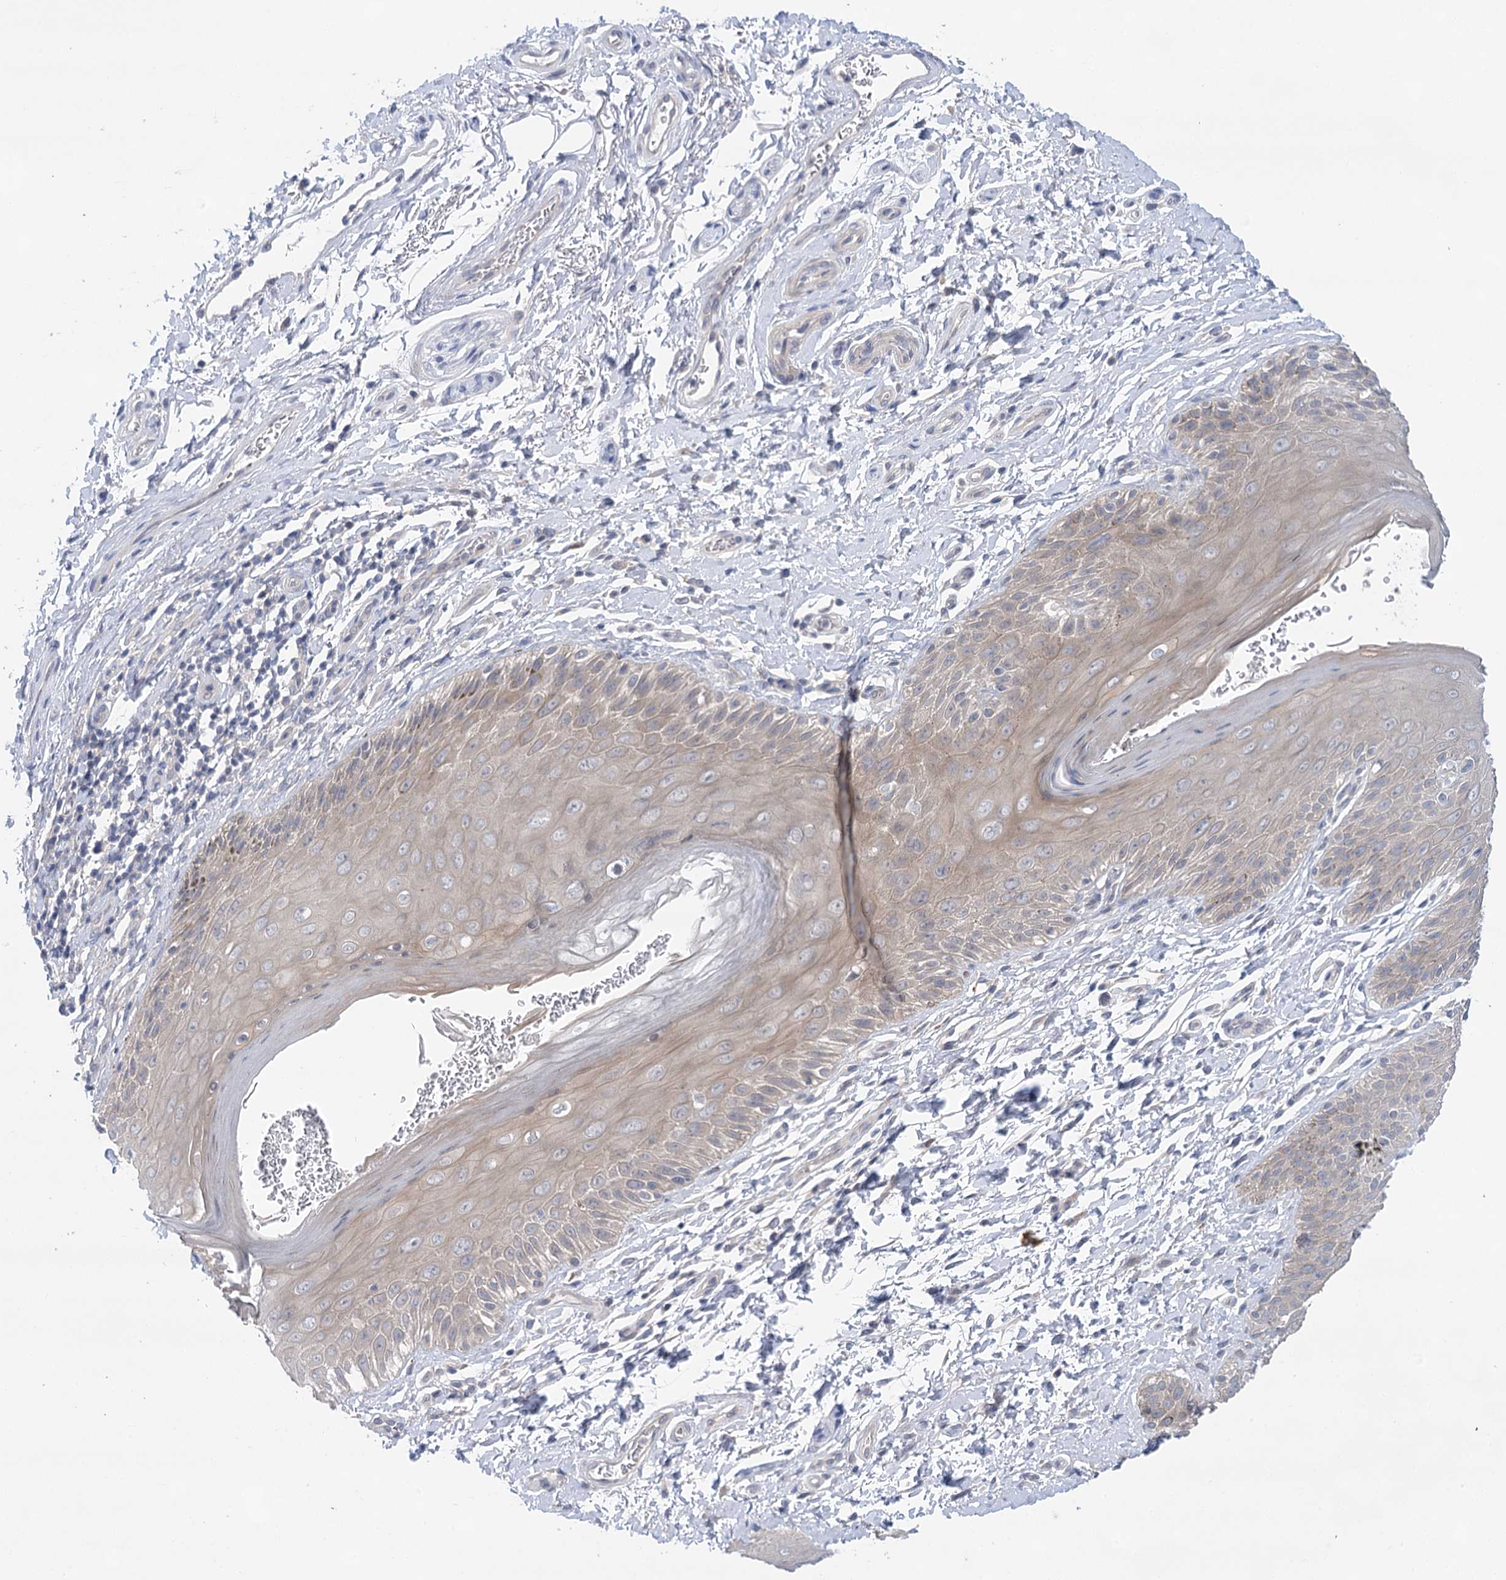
{"staining": {"intensity": "weak", "quantity": "25%-75%", "location": "cytoplasmic/membranous"}, "tissue": "skin", "cell_type": "Epidermal cells", "image_type": "normal", "snomed": [{"axis": "morphology", "description": "Normal tissue, NOS"}, {"axis": "topography", "description": "Anal"}], "caption": "About 25%-75% of epidermal cells in benign human skin exhibit weak cytoplasmic/membranous protein expression as visualized by brown immunohistochemical staining.", "gene": "LALBA", "patient": {"sex": "male", "age": 44}}